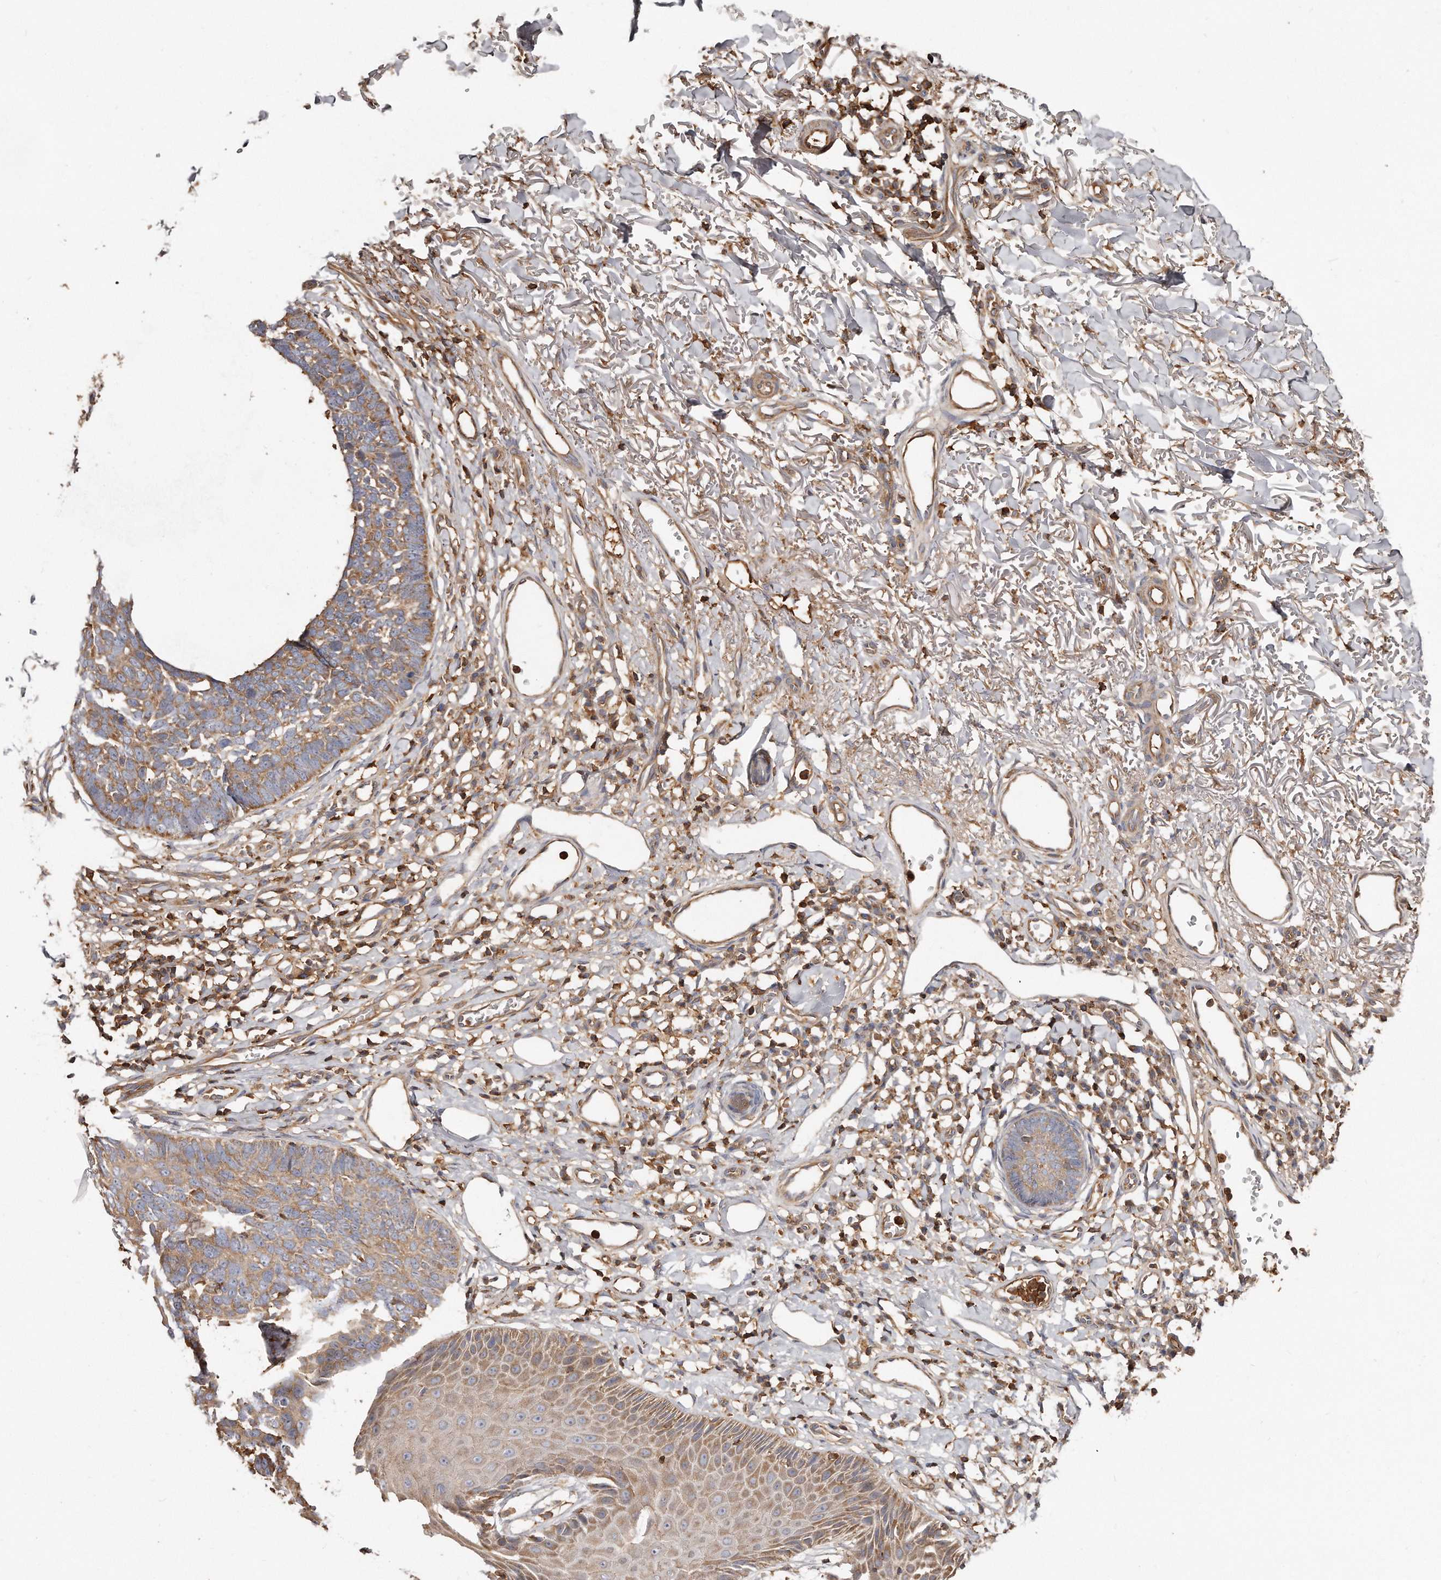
{"staining": {"intensity": "moderate", "quantity": "<25%", "location": "cytoplasmic/membranous"}, "tissue": "skin cancer", "cell_type": "Tumor cells", "image_type": "cancer", "snomed": [{"axis": "morphology", "description": "Normal tissue, NOS"}, {"axis": "morphology", "description": "Basal cell carcinoma"}, {"axis": "topography", "description": "Skin"}], "caption": "Skin basal cell carcinoma stained with DAB immunohistochemistry (IHC) exhibits low levels of moderate cytoplasmic/membranous positivity in approximately <25% of tumor cells. The staining was performed using DAB to visualize the protein expression in brown, while the nuclei were stained in blue with hematoxylin (Magnification: 20x).", "gene": "CAP1", "patient": {"sex": "male", "age": 77}}